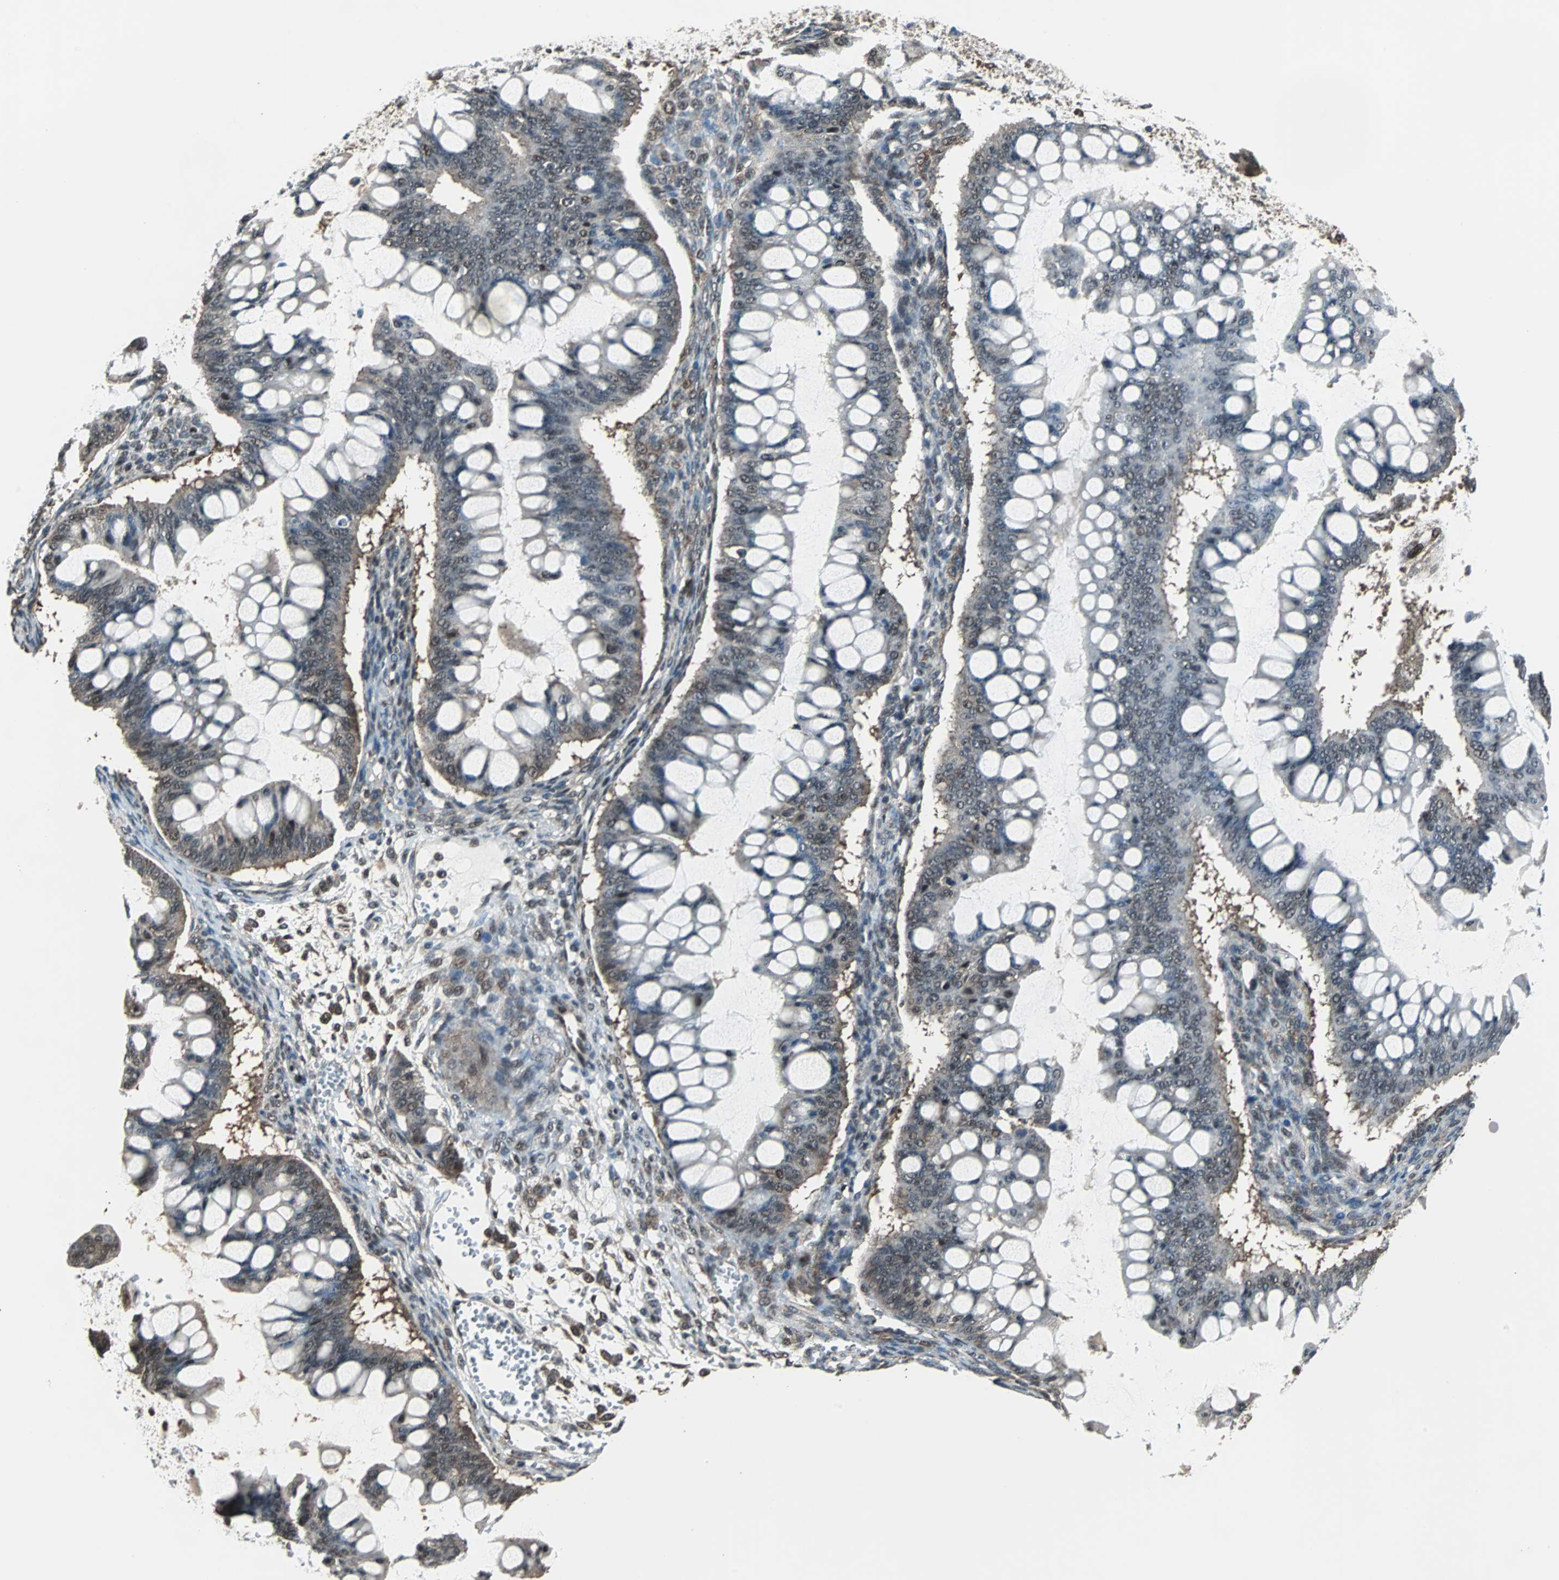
{"staining": {"intensity": "weak", "quantity": "<25%", "location": "cytoplasmic/membranous,nuclear"}, "tissue": "ovarian cancer", "cell_type": "Tumor cells", "image_type": "cancer", "snomed": [{"axis": "morphology", "description": "Cystadenocarcinoma, mucinous, NOS"}, {"axis": "topography", "description": "Ovary"}], "caption": "DAB (3,3'-diaminobenzidine) immunohistochemical staining of human ovarian cancer (mucinous cystadenocarcinoma) shows no significant expression in tumor cells.", "gene": "VCP", "patient": {"sex": "female", "age": 73}}